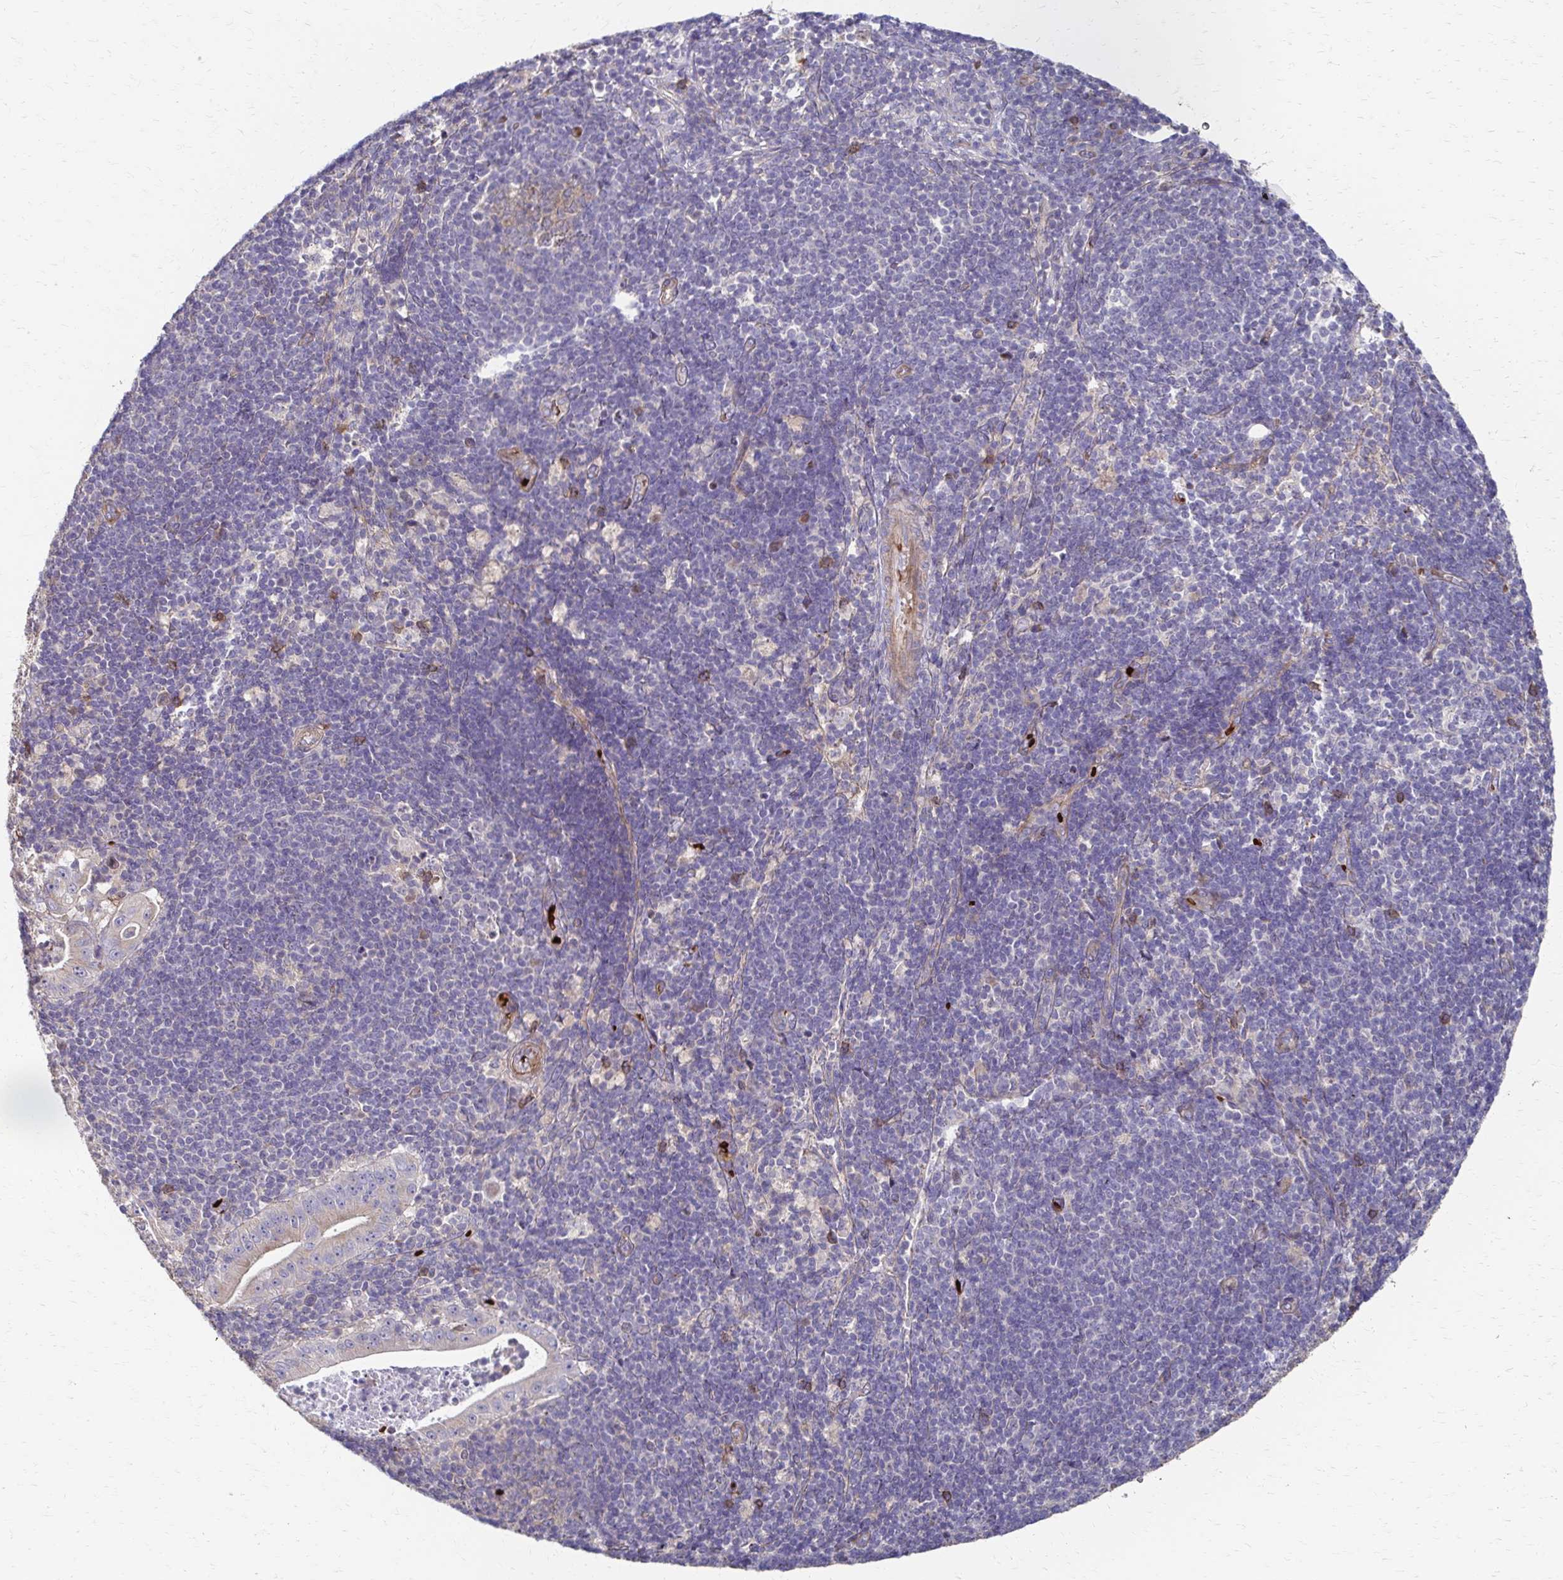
{"staining": {"intensity": "negative", "quantity": "none", "location": "none"}, "tissue": "pancreatic cancer", "cell_type": "Tumor cells", "image_type": "cancer", "snomed": [{"axis": "morphology", "description": "Adenocarcinoma, NOS"}, {"axis": "topography", "description": "Pancreas"}], "caption": "IHC histopathology image of pancreatic adenocarcinoma stained for a protein (brown), which displays no positivity in tumor cells. (DAB (3,3'-diaminobenzidine) immunohistochemistry with hematoxylin counter stain).", "gene": "SKA2", "patient": {"sex": "male", "age": 71}}